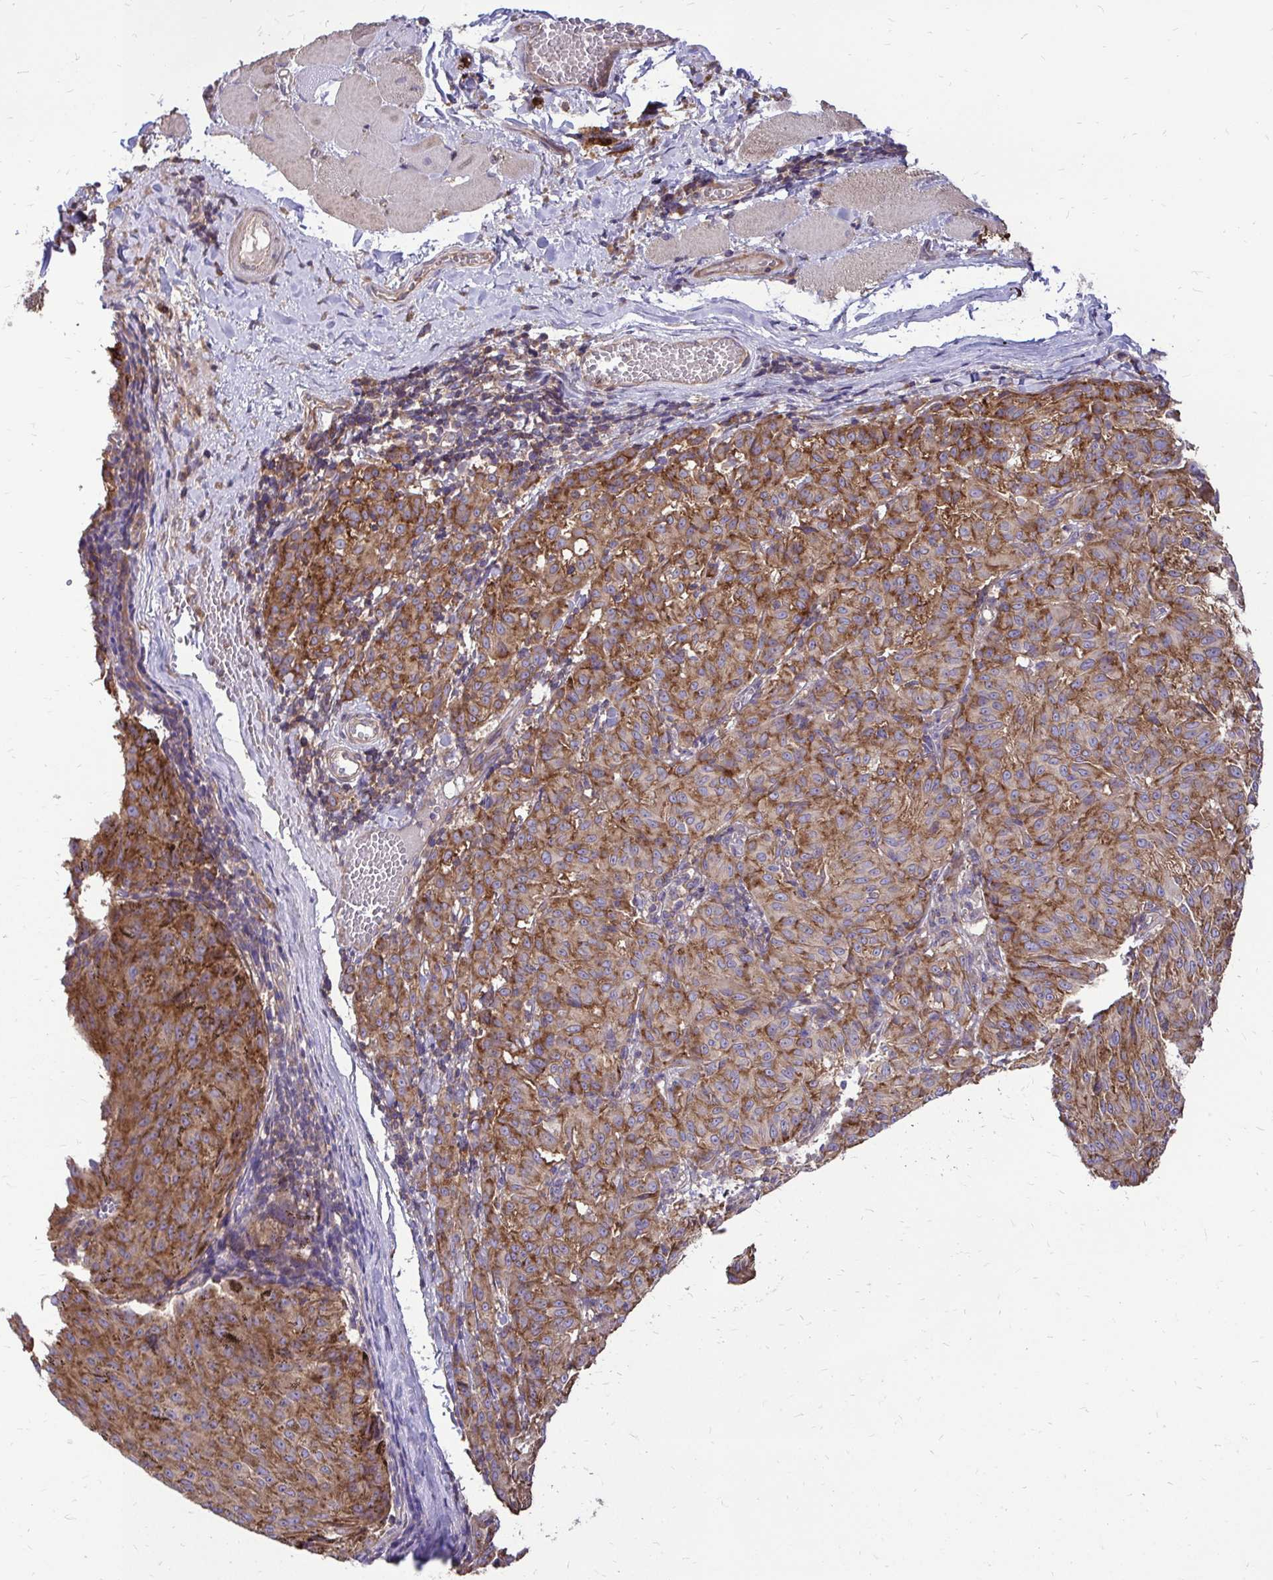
{"staining": {"intensity": "moderate", "quantity": ">75%", "location": "cytoplasmic/membranous"}, "tissue": "melanoma", "cell_type": "Tumor cells", "image_type": "cancer", "snomed": [{"axis": "morphology", "description": "Malignant melanoma, NOS"}, {"axis": "topography", "description": "Skin"}], "caption": "Moderate cytoplasmic/membranous protein positivity is identified in approximately >75% of tumor cells in malignant melanoma.", "gene": "FMR1", "patient": {"sex": "female", "age": 72}}